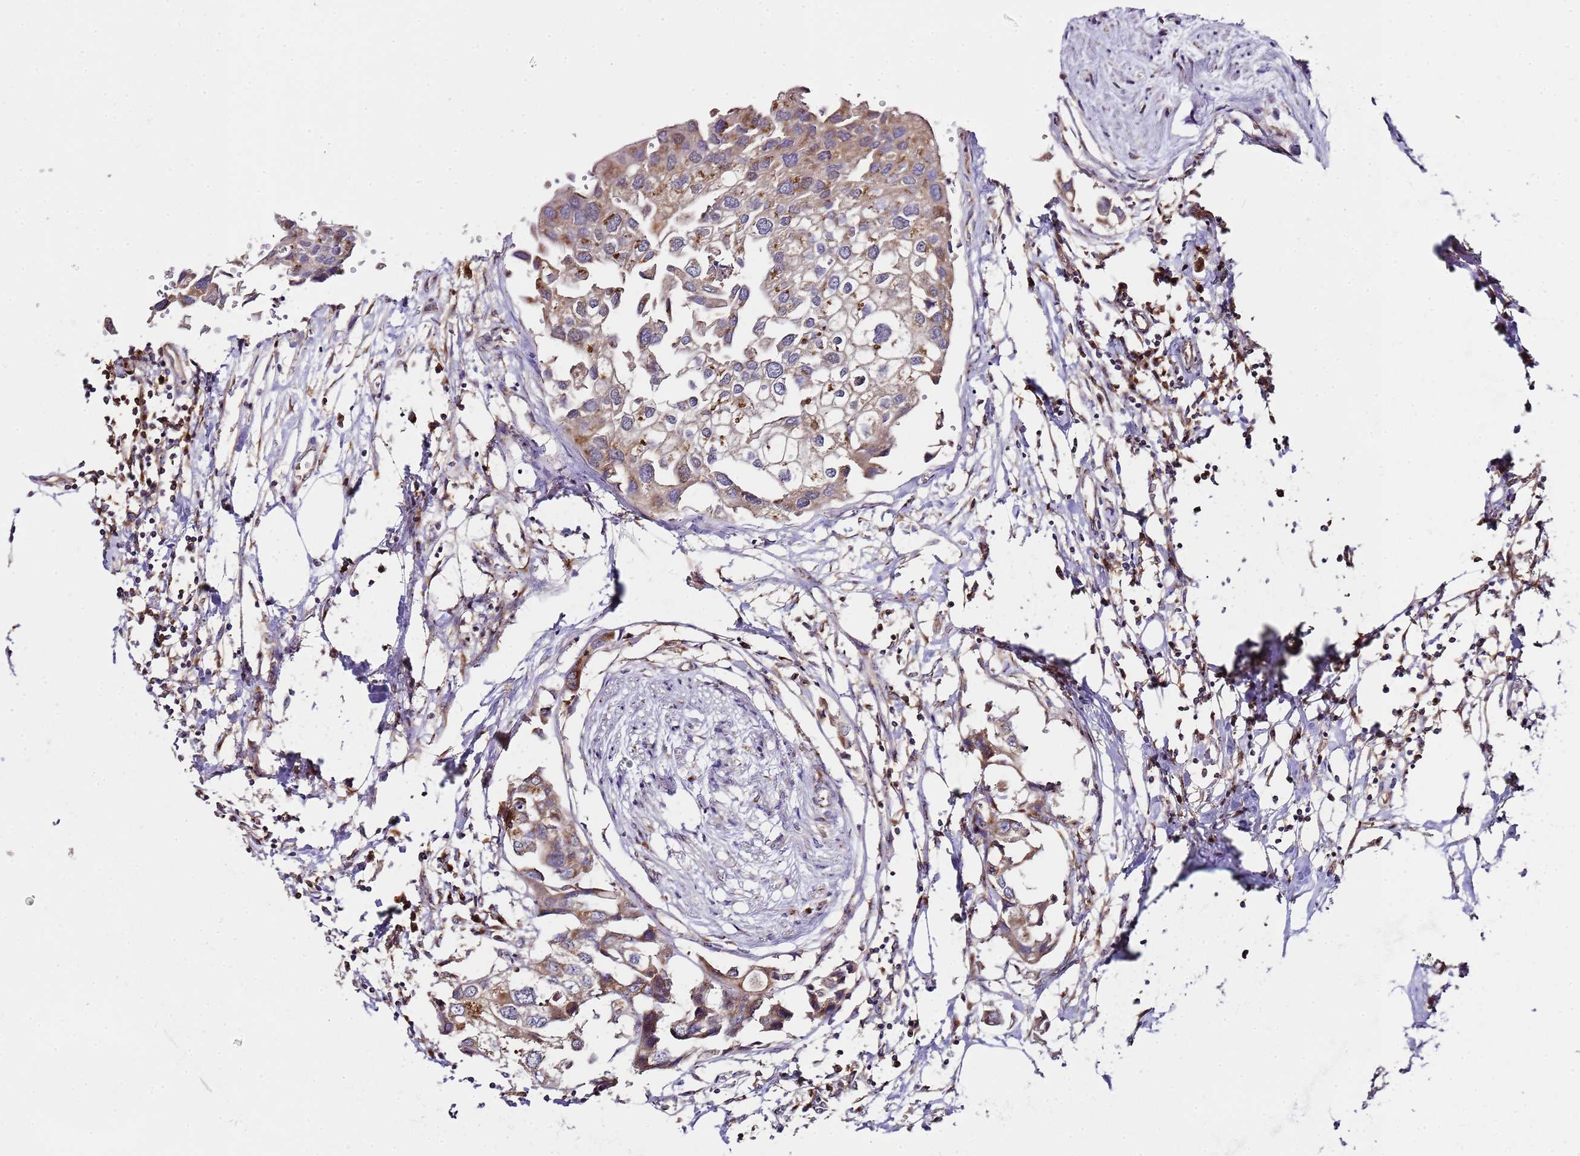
{"staining": {"intensity": "weak", "quantity": "25%-75%", "location": "cytoplasmic/membranous"}, "tissue": "urothelial cancer", "cell_type": "Tumor cells", "image_type": "cancer", "snomed": [{"axis": "morphology", "description": "Urothelial carcinoma, High grade"}, {"axis": "topography", "description": "Urinary bladder"}], "caption": "Immunohistochemistry (IHC) (DAB) staining of urothelial cancer displays weak cytoplasmic/membranous protein expression in approximately 25%-75% of tumor cells.", "gene": "MRPL49", "patient": {"sex": "male", "age": 64}}